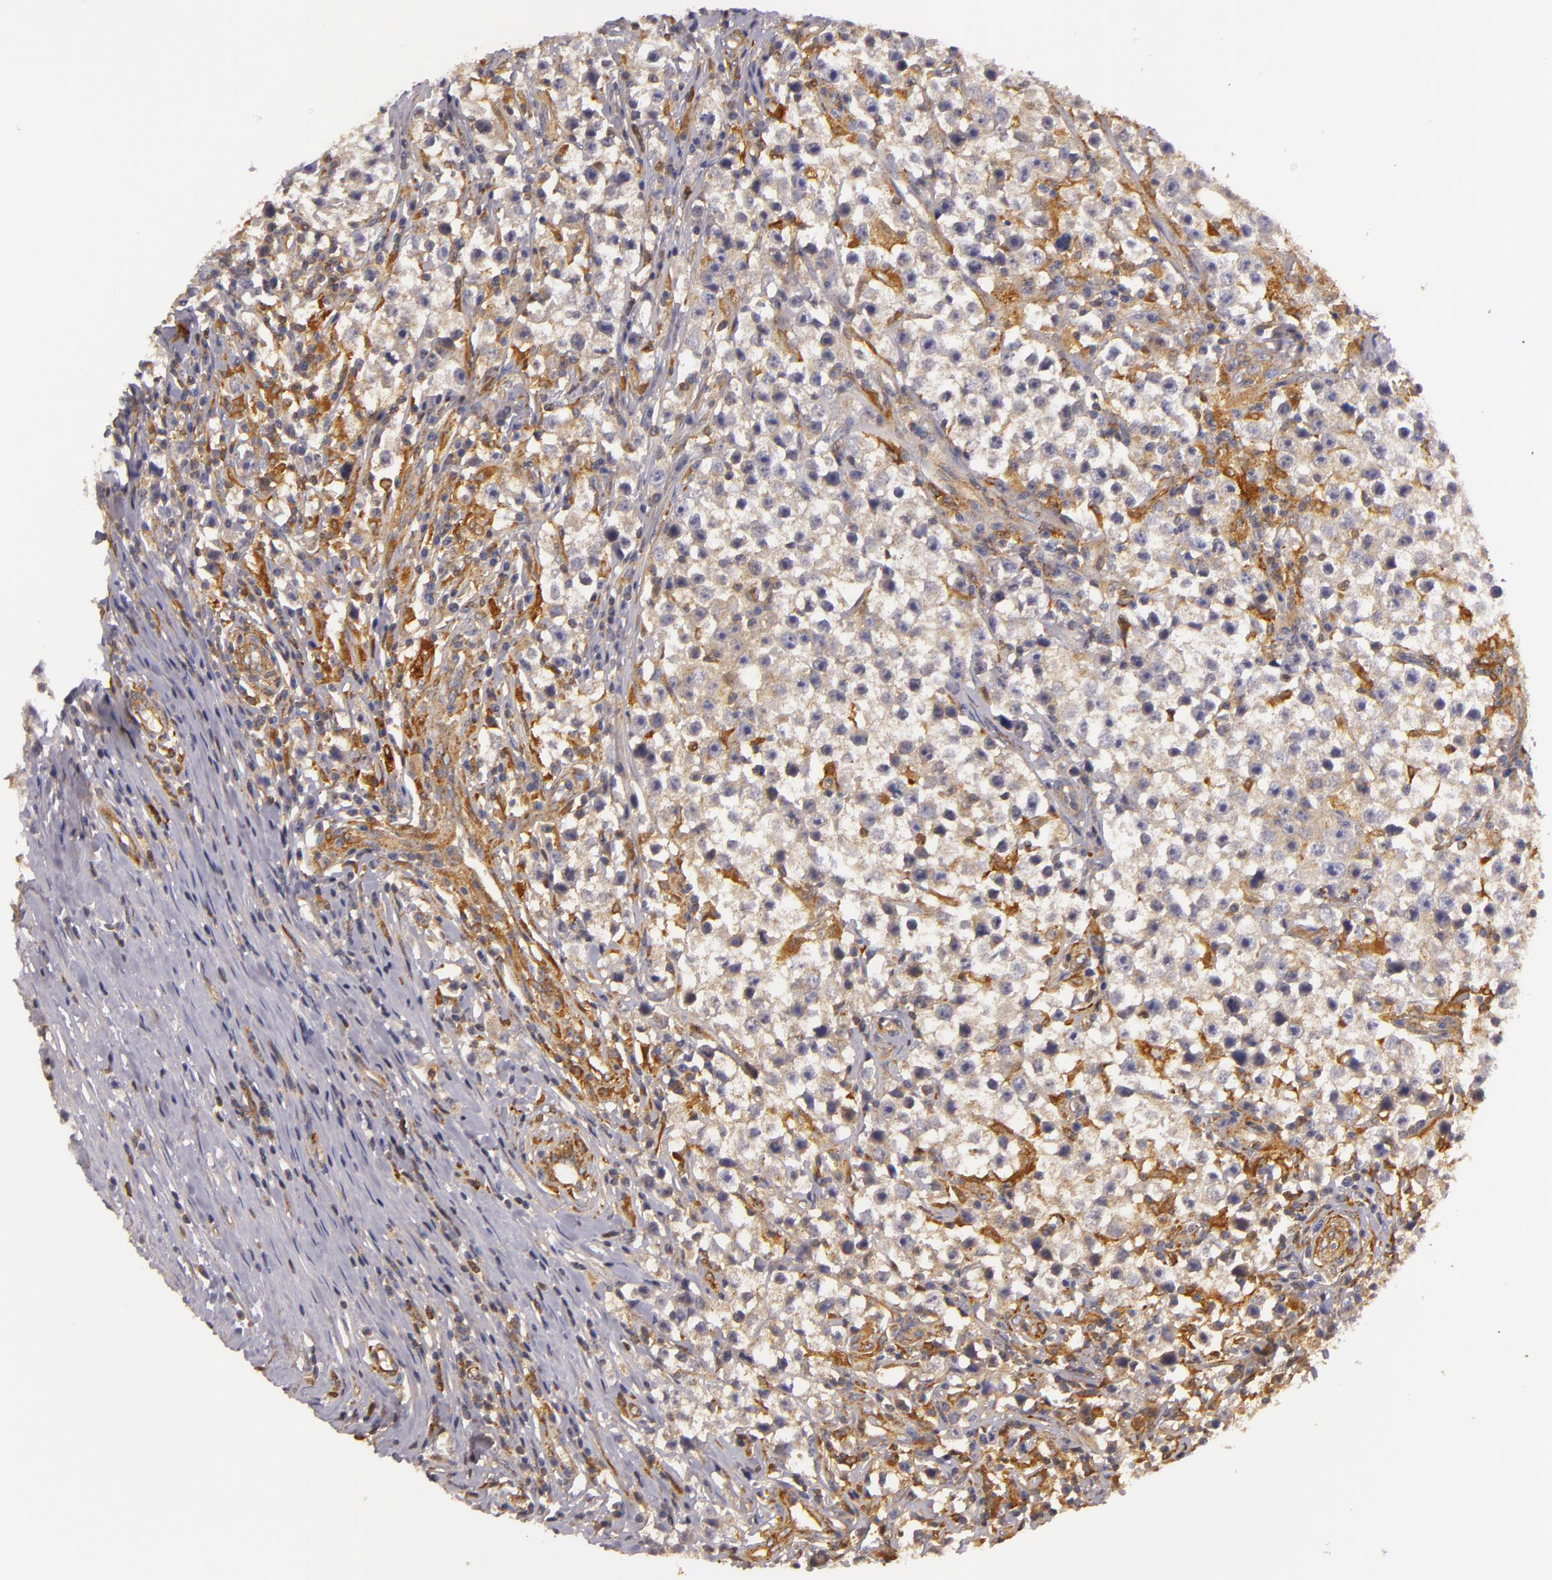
{"staining": {"intensity": "weak", "quantity": "25%-75%", "location": "cytoplasmic/membranous"}, "tissue": "testis cancer", "cell_type": "Tumor cells", "image_type": "cancer", "snomed": [{"axis": "morphology", "description": "Seminoma, NOS"}, {"axis": "topography", "description": "Testis"}], "caption": "Testis seminoma stained with a protein marker demonstrates weak staining in tumor cells.", "gene": "TOM1", "patient": {"sex": "male", "age": 35}}